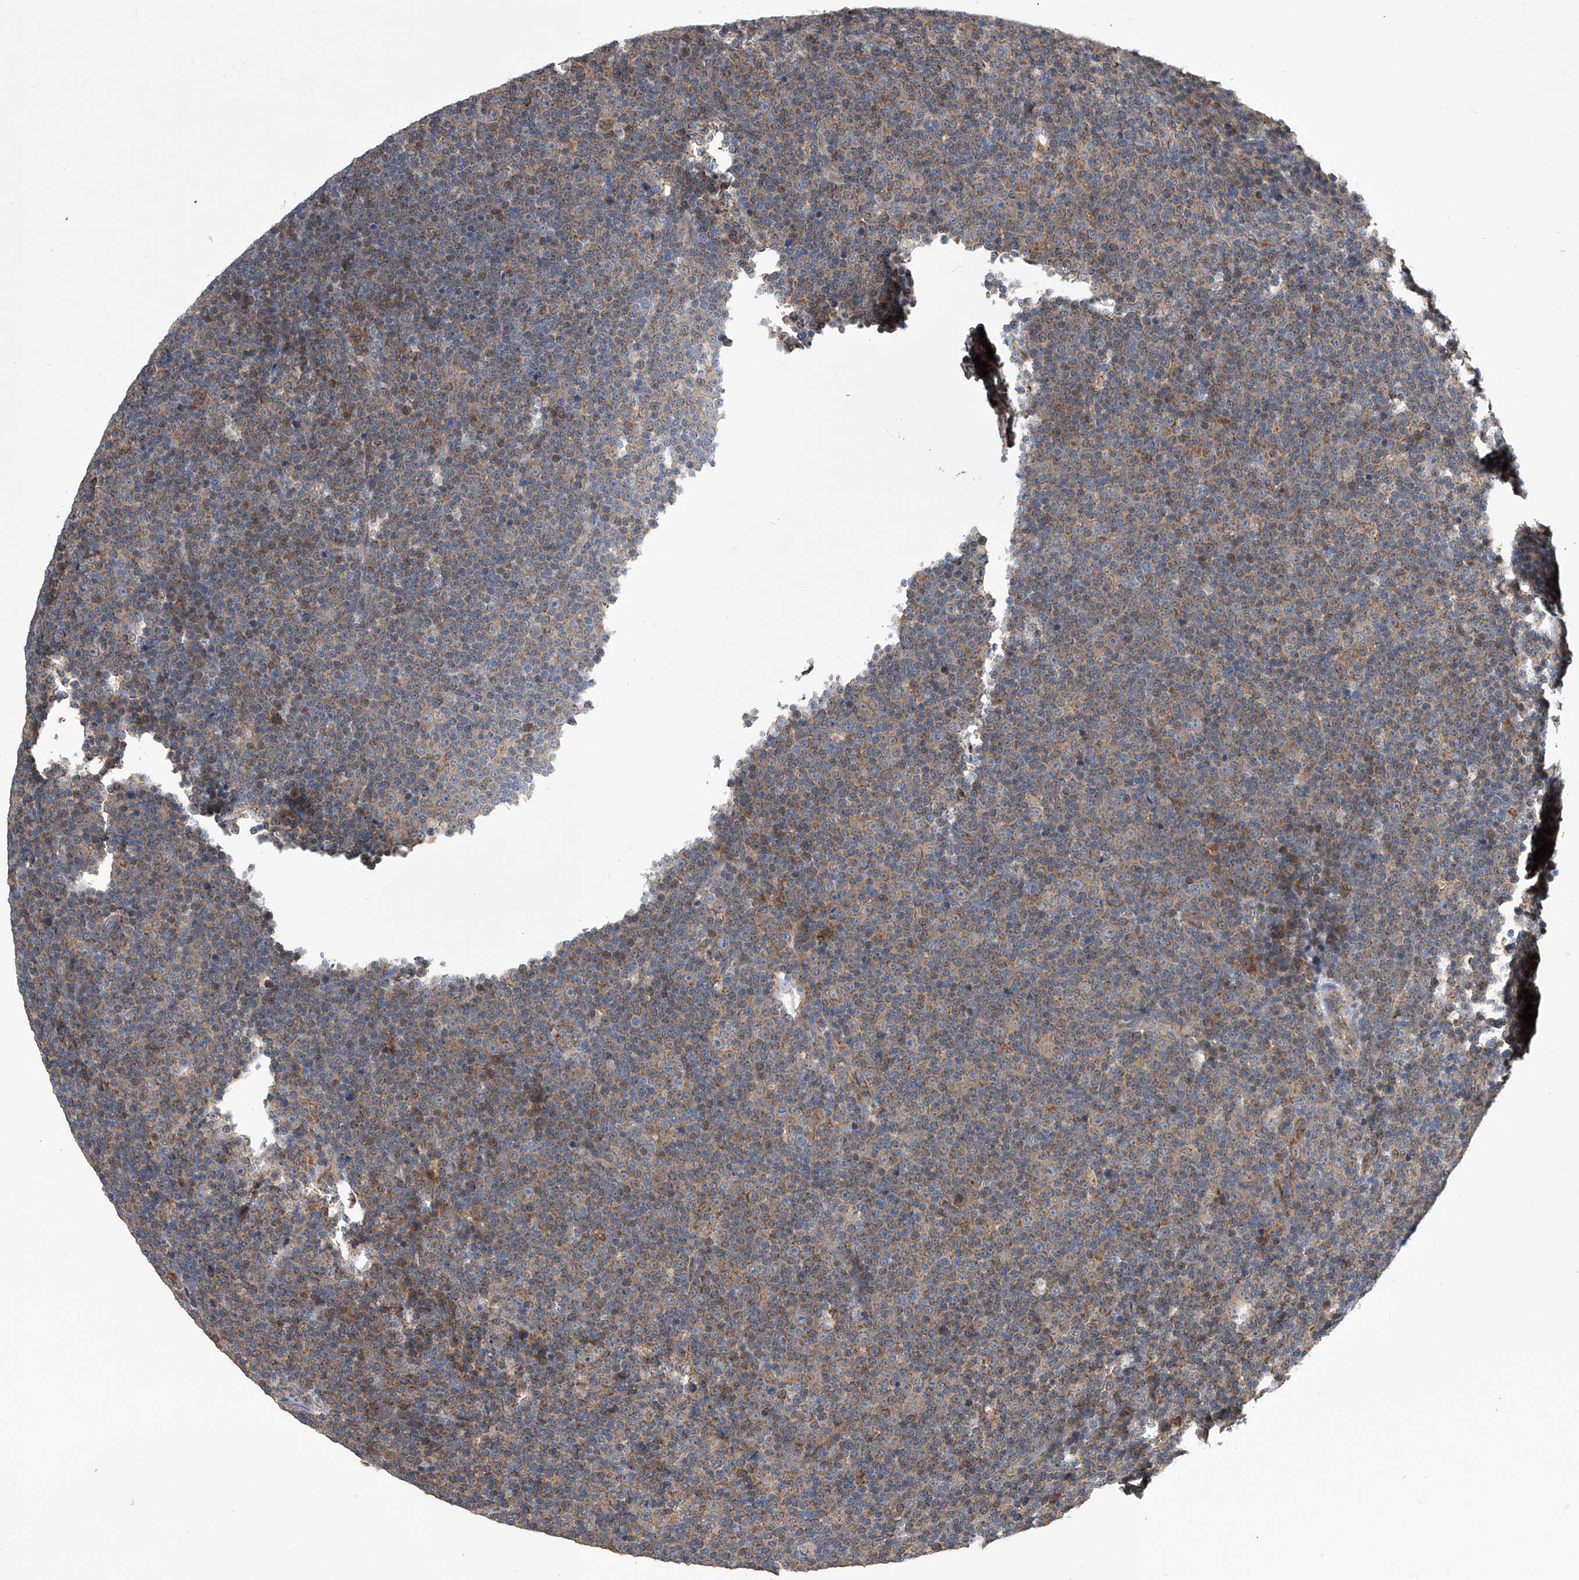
{"staining": {"intensity": "moderate", "quantity": "25%-75%", "location": "cytoplasmic/membranous"}, "tissue": "lymphoma", "cell_type": "Tumor cells", "image_type": "cancer", "snomed": [{"axis": "morphology", "description": "Malignant lymphoma, non-Hodgkin's type, Low grade"}, {"axis": "topography", "description": "Lymph node"}], "caption": "A brown stain shows moderate cytoplasmic/membranous positivity of a protein in human malignant lymphoma, non-Hodgkin's type (low-grade) tumor cells. (Brightfield microscopy of DAB IHC at high magnification).", "gene": "SPATA20", "patient": {"sex": "female", "age": 67}}